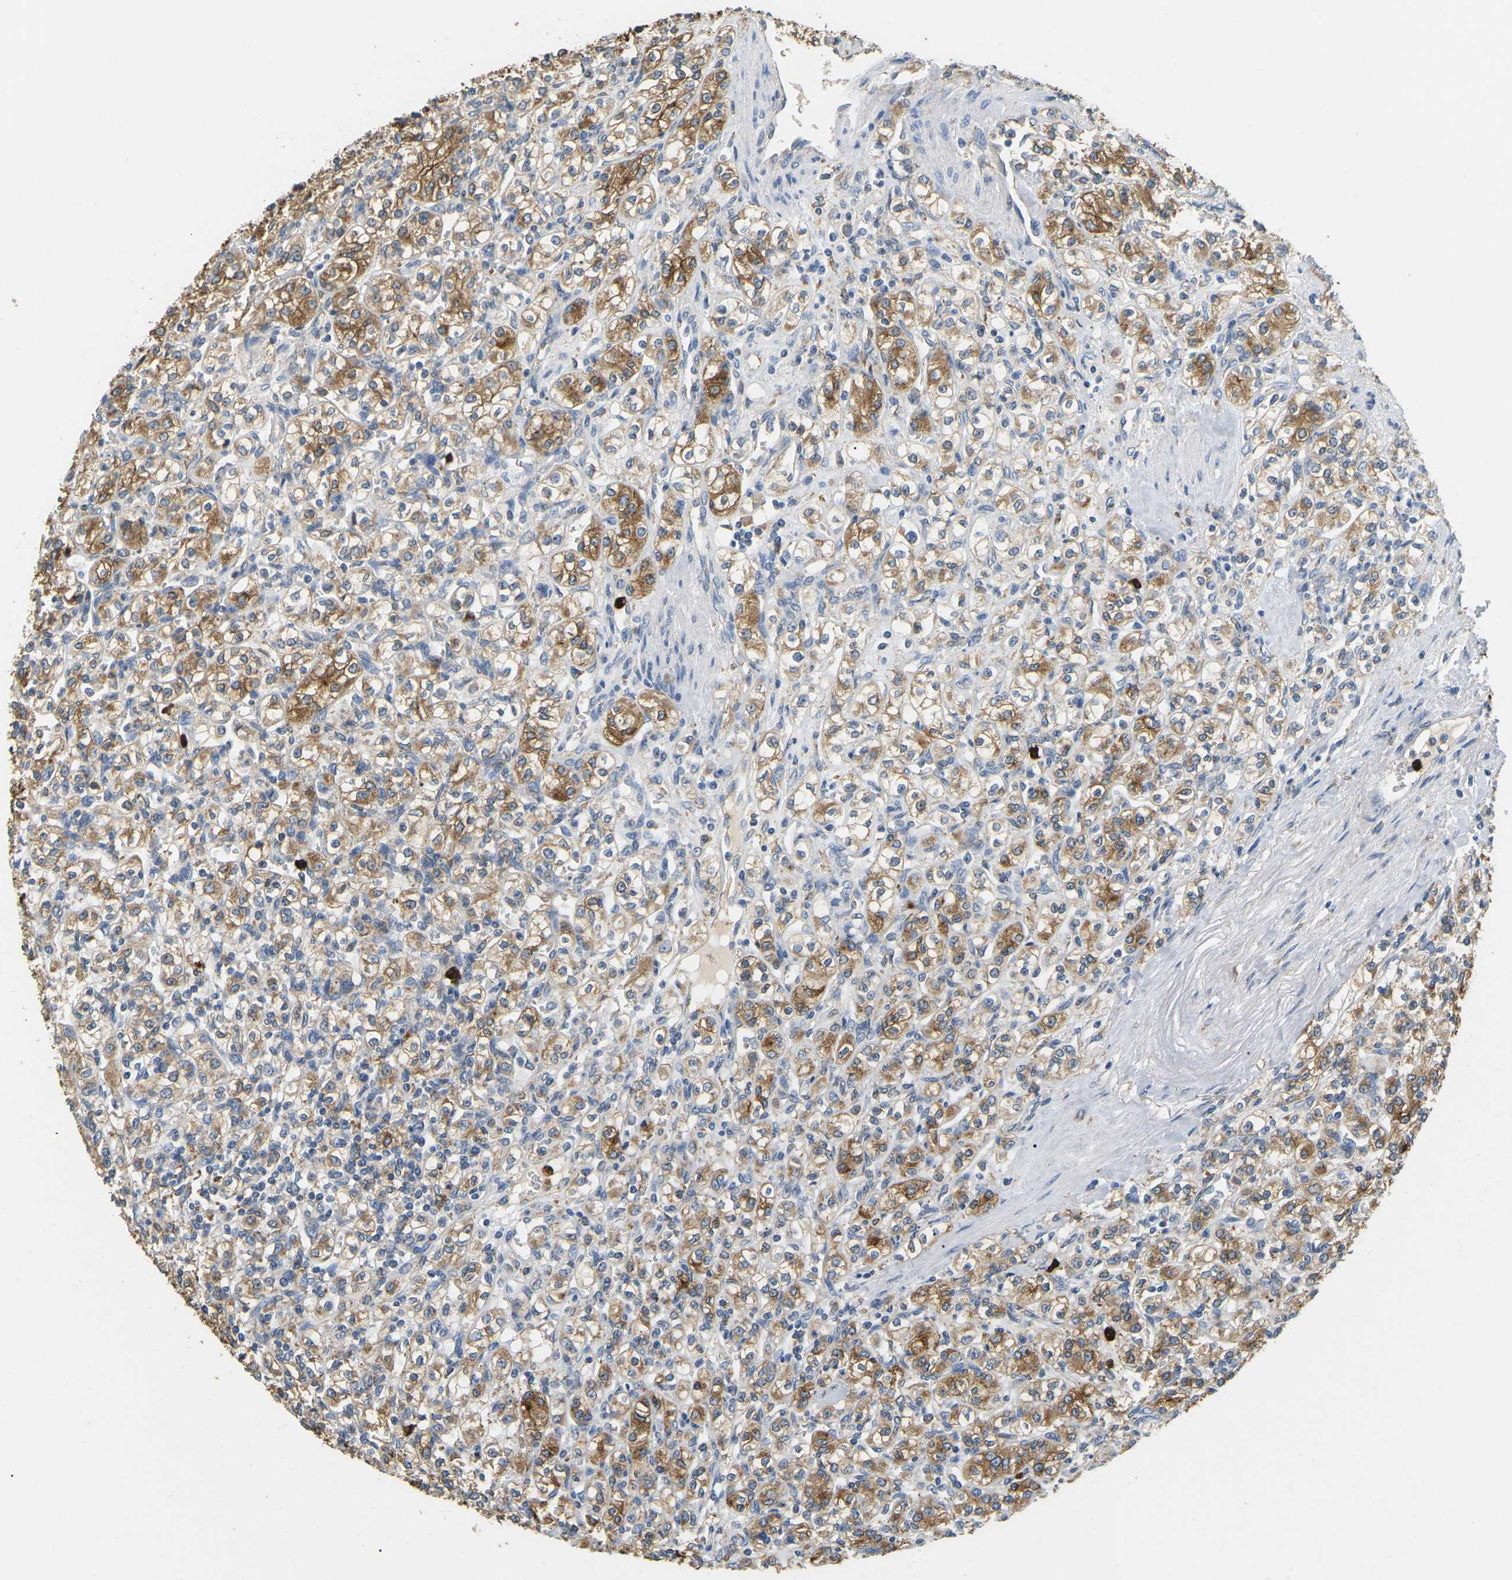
{"staining": {"intensity": "moderate", "quantity": ">75%", "location": "cytoplasmic/membranous"}, "tissue": "renal cancer", "cell_type": "Tumor cells", "image_type": "cancer", "snomed": [{"axis": "morphology", "description": "Adenocarcinoma, NOS"}, {"axis": "topography", "description": "Kidney"}], "caption": "Renal cancer (adenocarcinoma) stained for a protein (brown) displays moderate cytoplasmic/membranous positive positivity in approximately >75% of tumor cells.", "gene": "ADM", "patient": {"sex": "male", "age": 77}}